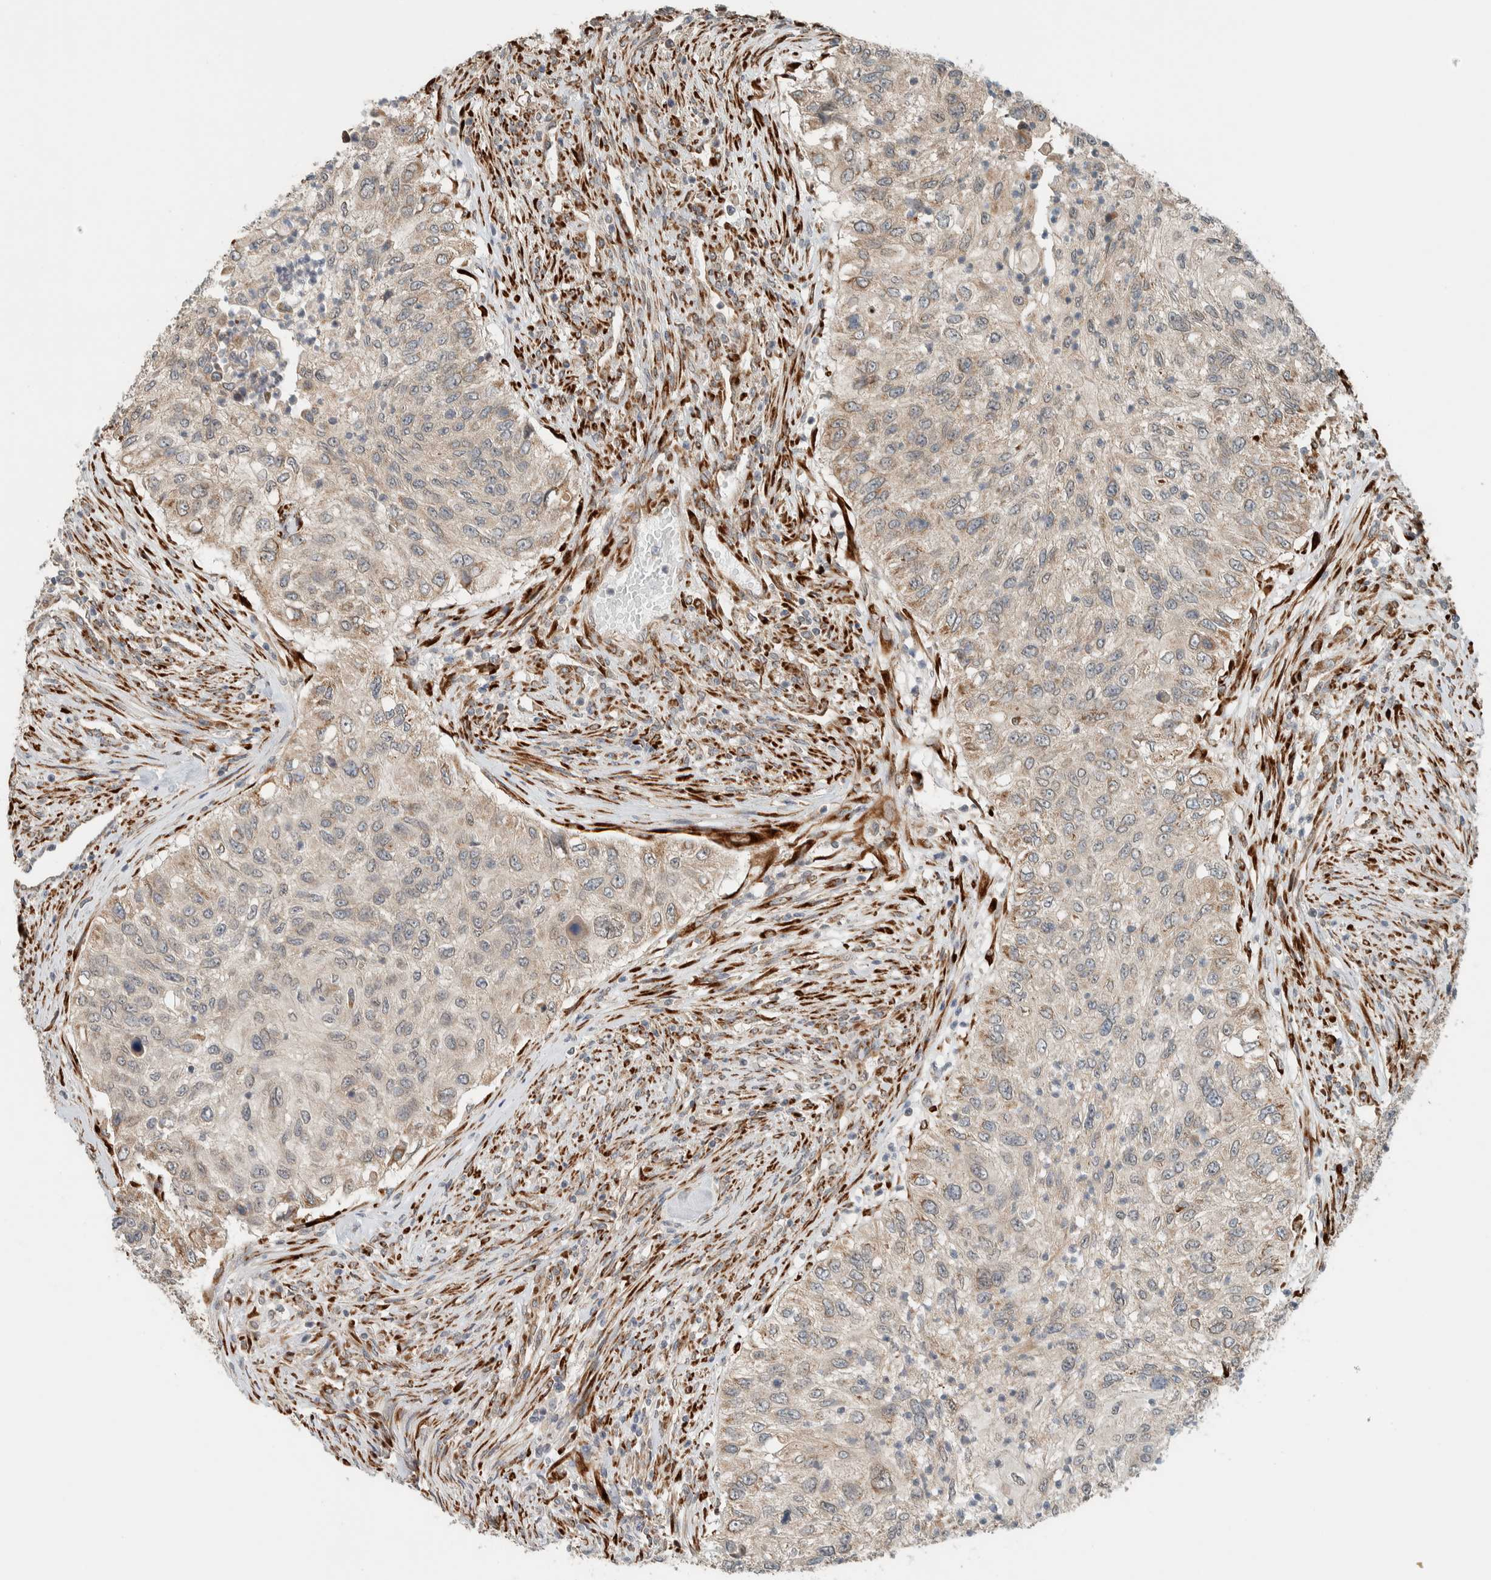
{"staining": {"intensity": "weak", "quantity": "25%-75%", "location": "cytoplasmic/membranous"}, "tissue": "urothelial cancer", "cell_type": "Tumor cells", "image_type": "cancer", "snomed": [{"axis": "morphology", "description": "Urothelial carcinoma, High grade"}, {"axis": "topography", "description": "Urinary bladder"}], "caption": "This image exhibits immunohistochemistry staining of high-grade urothelial carcinoma, with low weak cytoplasmic/membranous staining in about 25%-75% of tumor cells.", "gene": "CTBP2", "patient": {"sex": "female", "age": 60}}